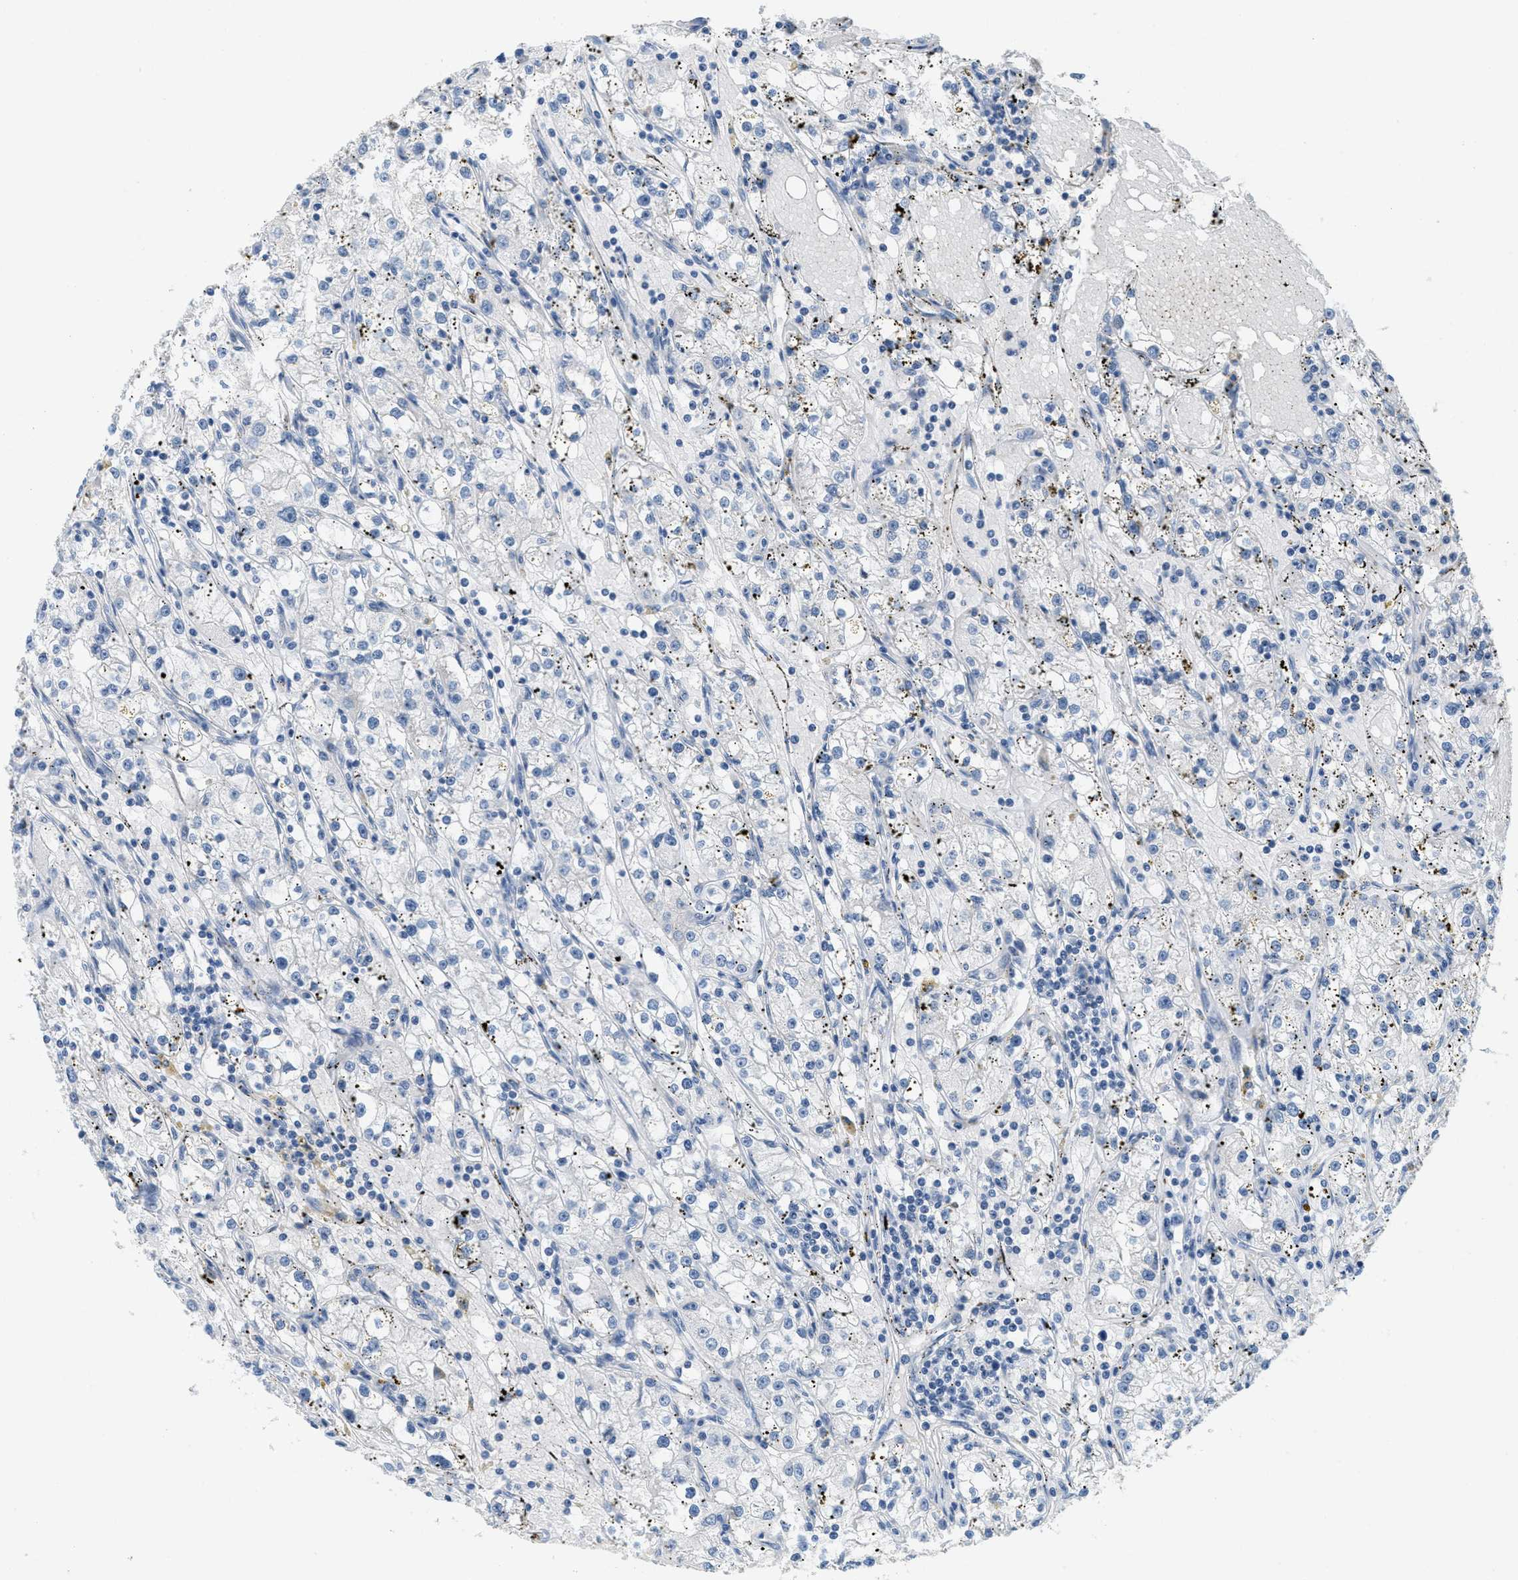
{"staining": {"intensity": "negative", "quantity": "none", "location": "none"}, "tissue": "renal cancer", "cell_type": "Tumor cells", "image_type": "cancer", "snomed": [{"axis": "morphology", "description": "Adenocarcinoma, NOS"}, {"axis": "topography", "description": "Kidney"}], "caption": "This is an IHC photomicrograph of renal cancer. There is no expression in tumor cells.", "gene": "ZFYVE9", "patient": {"sex": "male", "age": 56}}